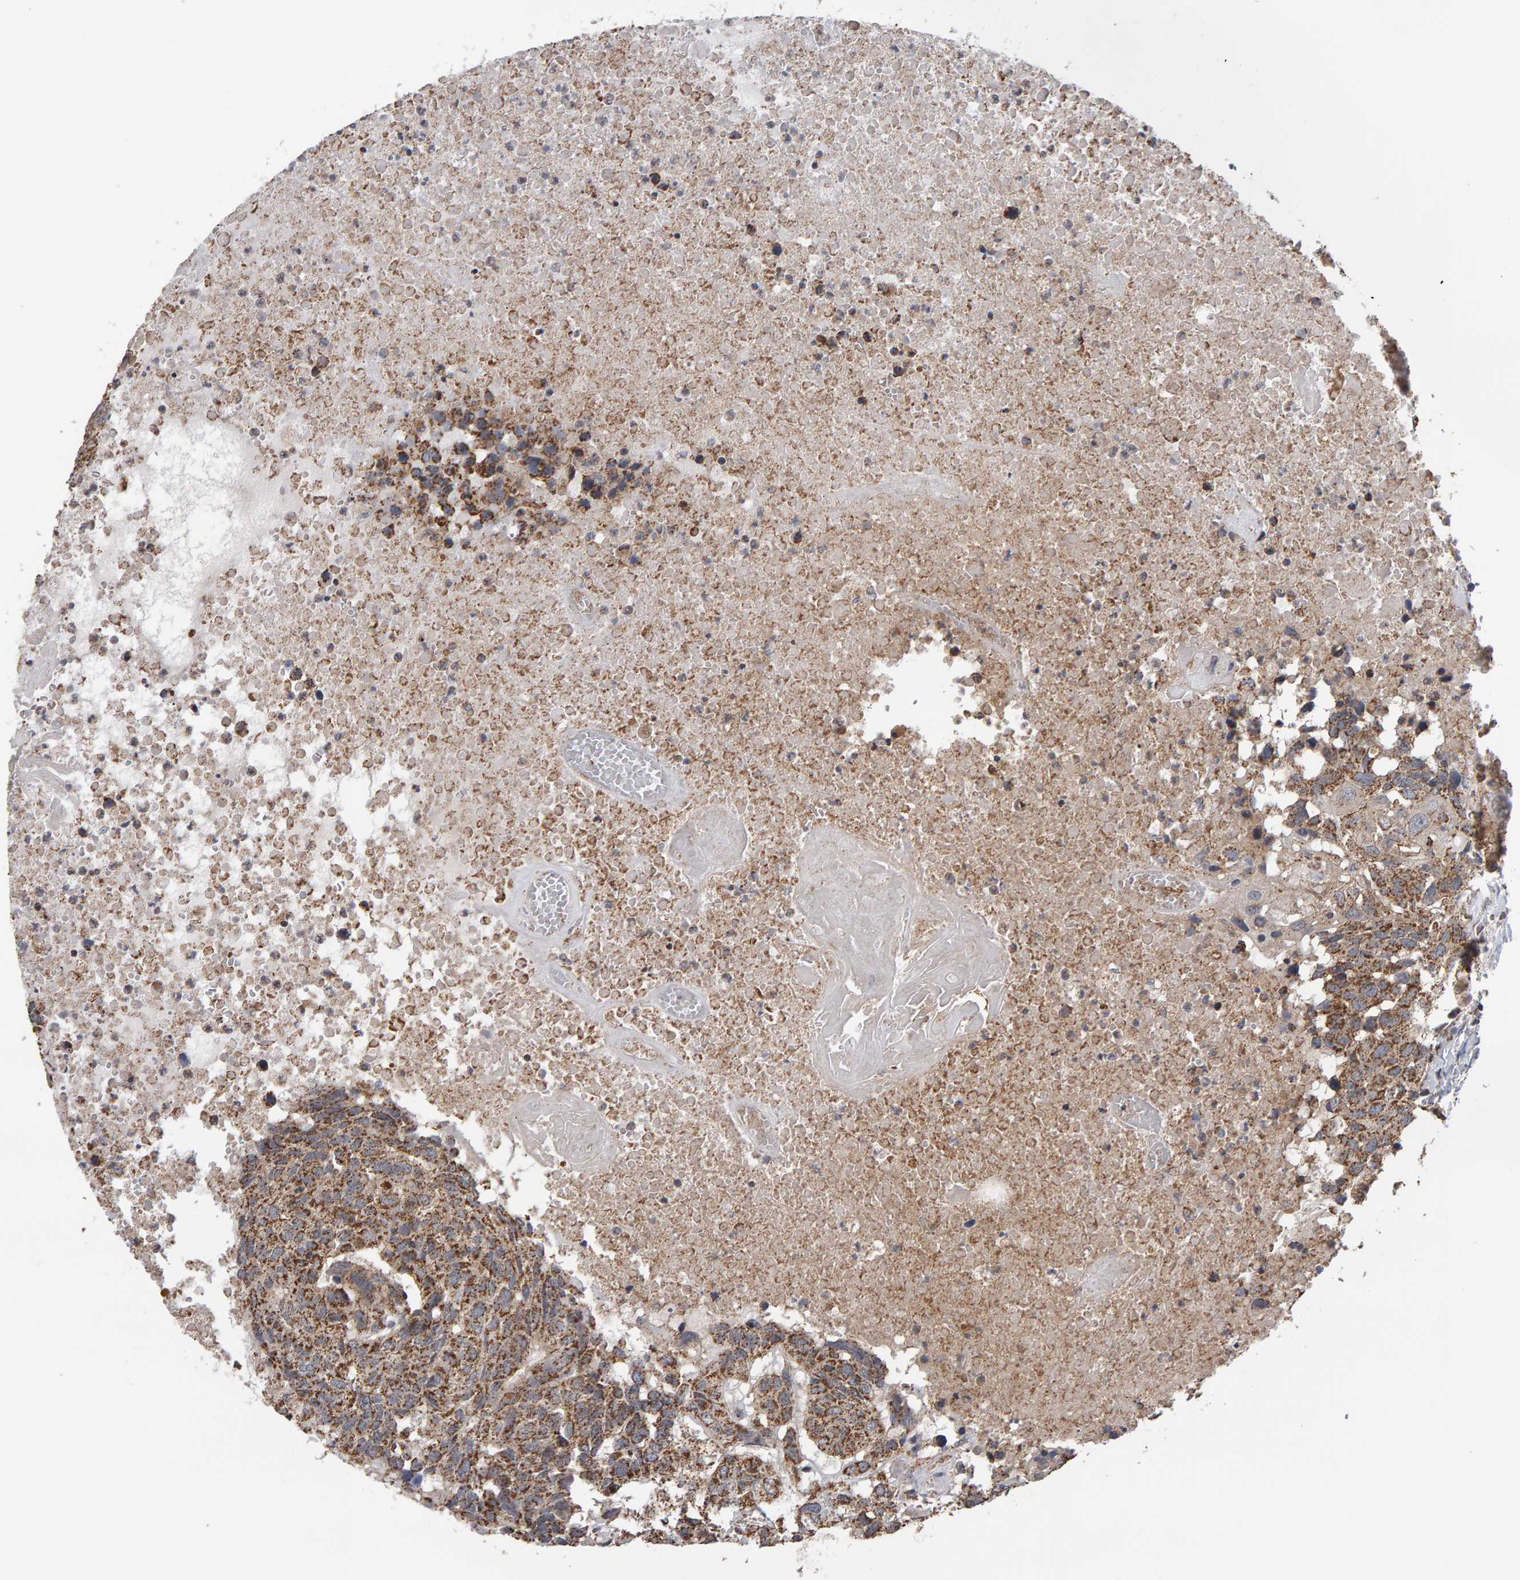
{"staining": {"intensity": "strong", "quantity": "25%-75%", "location": "cytoplasmic/membranous"}, "tissue": "head and neck cancer", "cell_type": "Tumor cells", "image_type": "cancer", "snomed": [{"axis": "morphology", "description": "Squamous cell carcinoma, NOS"}, {"axis": "topography", "description": "Head-Neck"}], "caption": "Immunohistochemistry (IHC) micrograph of human head and neck cancer (squamous cell carcinoma) stained for a protein (brown), which exhibits high levels of strong cytoplasmic/membranous expression in approximately 25%-75% of tumor cells.", "gene": "TOM1L1", "patient": {"sex": "male", "age": 66}}